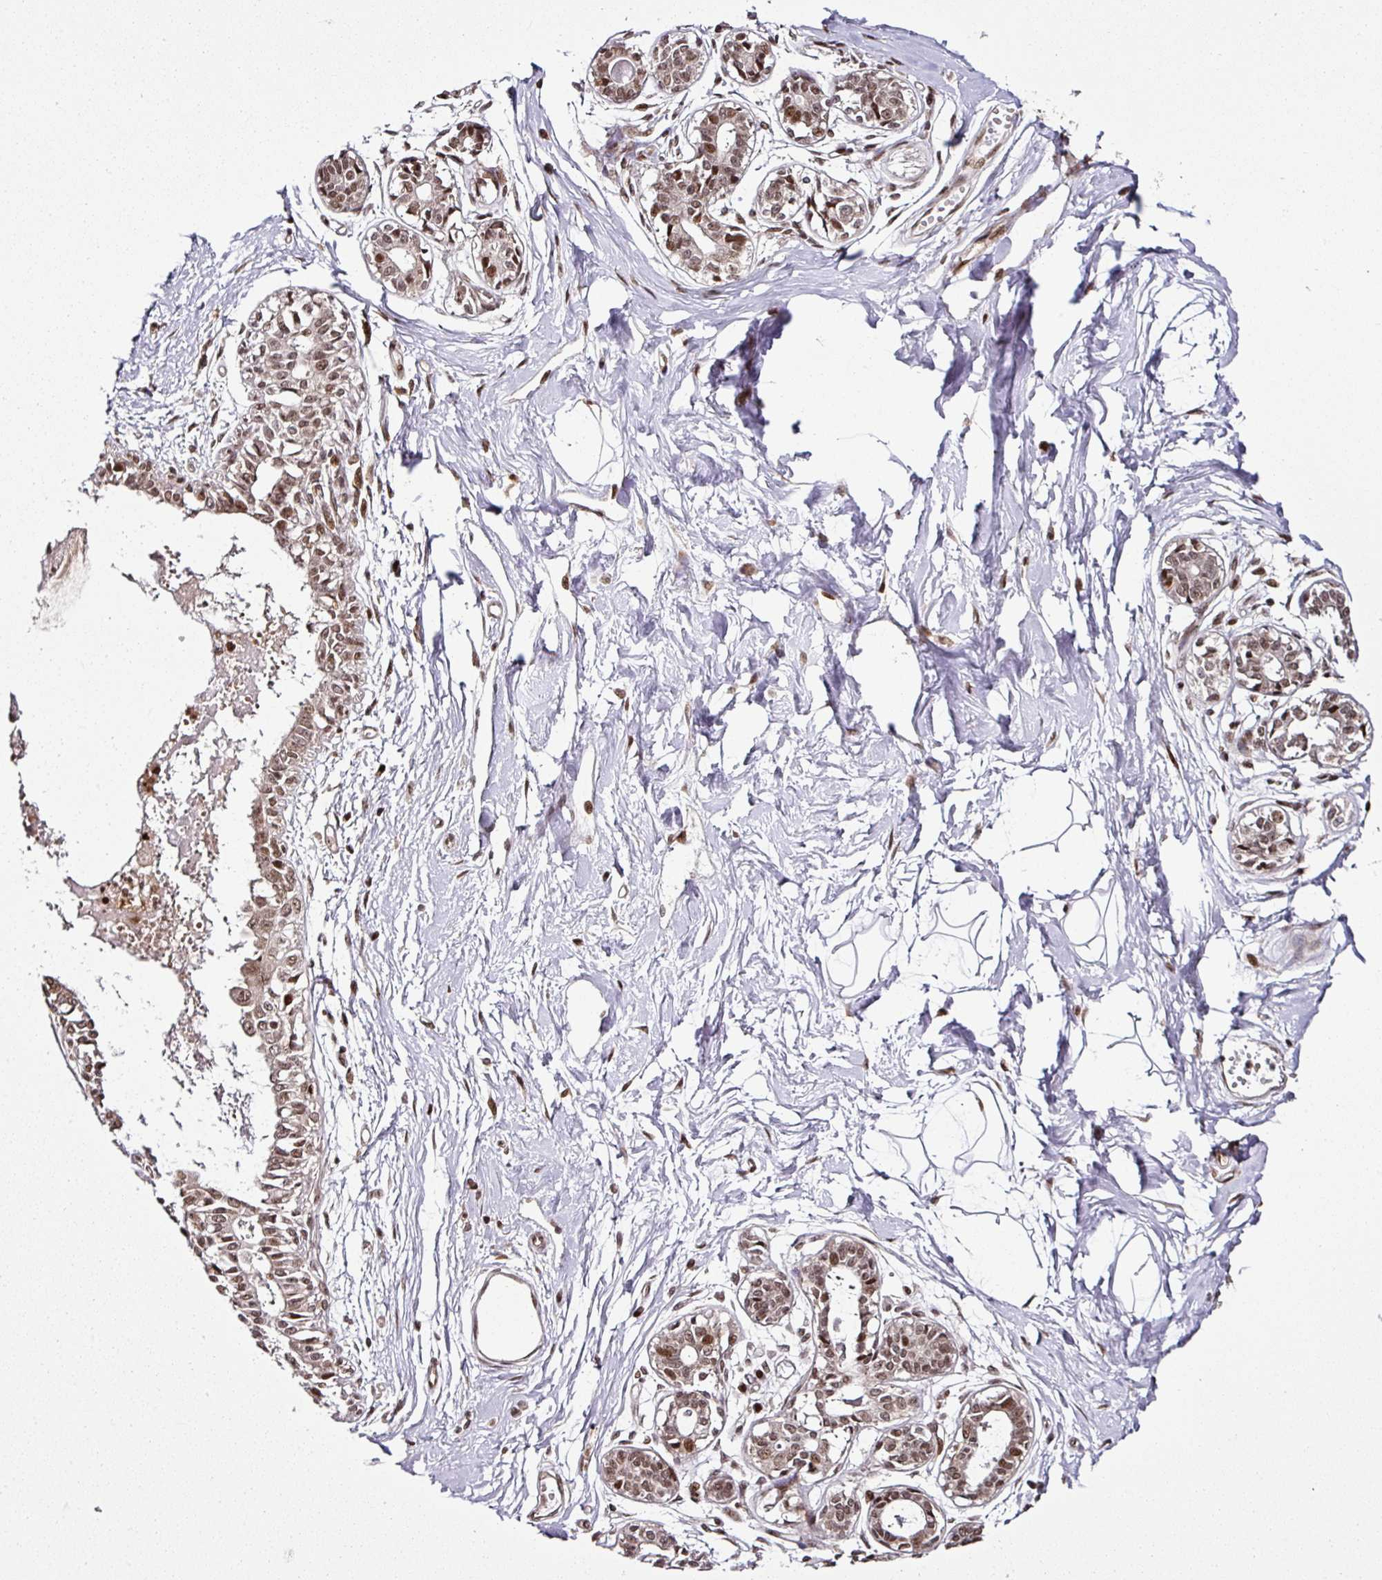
{"staining": {"intensity": "weak", "quantity": "25%-75%", "location": "nuclear"}, "tissue": "breast", "cell_type": "Adipocytes", "image_type": "normal", "snomed": [{"axis": "morphology", "description": "Normal tissue, NOS"}, {"axis": "topography", "description": "Breast"}], "caption": "Benign breast demonstrates weak nuclear expression in approximately 25%-75% of adipocytes, visualized by immunohistochemistry. Nuclei are stained in blue.", "gene": "COPRS", "patient": {"sex": "female", "age": 45}}